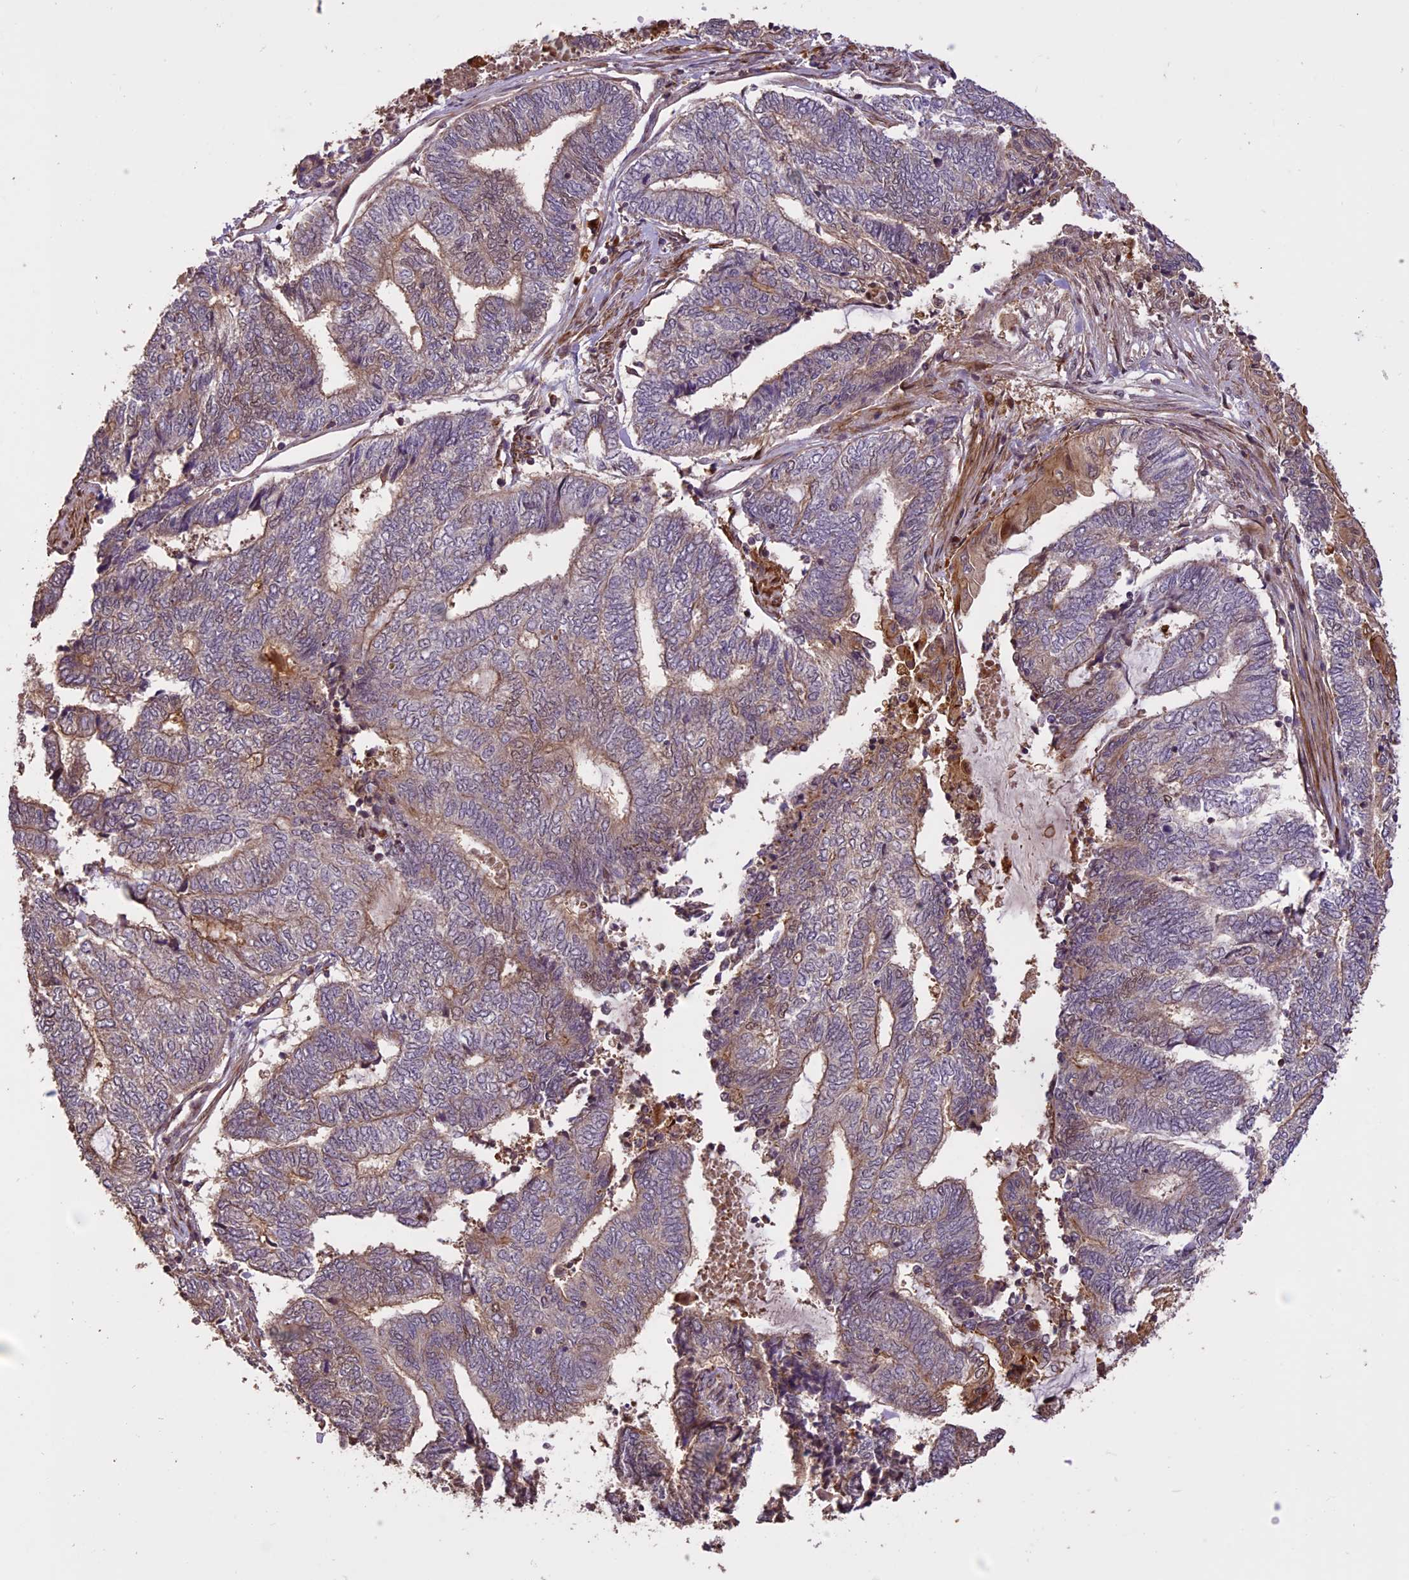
{"staining": {"intensity": "weak", "quantity": "<25%", "location": "cytoplasmic/membranous"}, "tissue": "endometrial cancer", "cell_type": "Tumor cells", "image_type": "cancer", "snomed": [{"axis": "morphology", "description": "Adenocarcinoma, NOS"}, {"axis": "topography", "description": "Uterus"}, {"axis": "topography", "description": "Endometrium"}], "caption": "Endometrial cancer stained for a protein using IHC shows no positivity tumor cells.", "gene": "ENHO", "patient": {"sex": "female", "age": 70}}